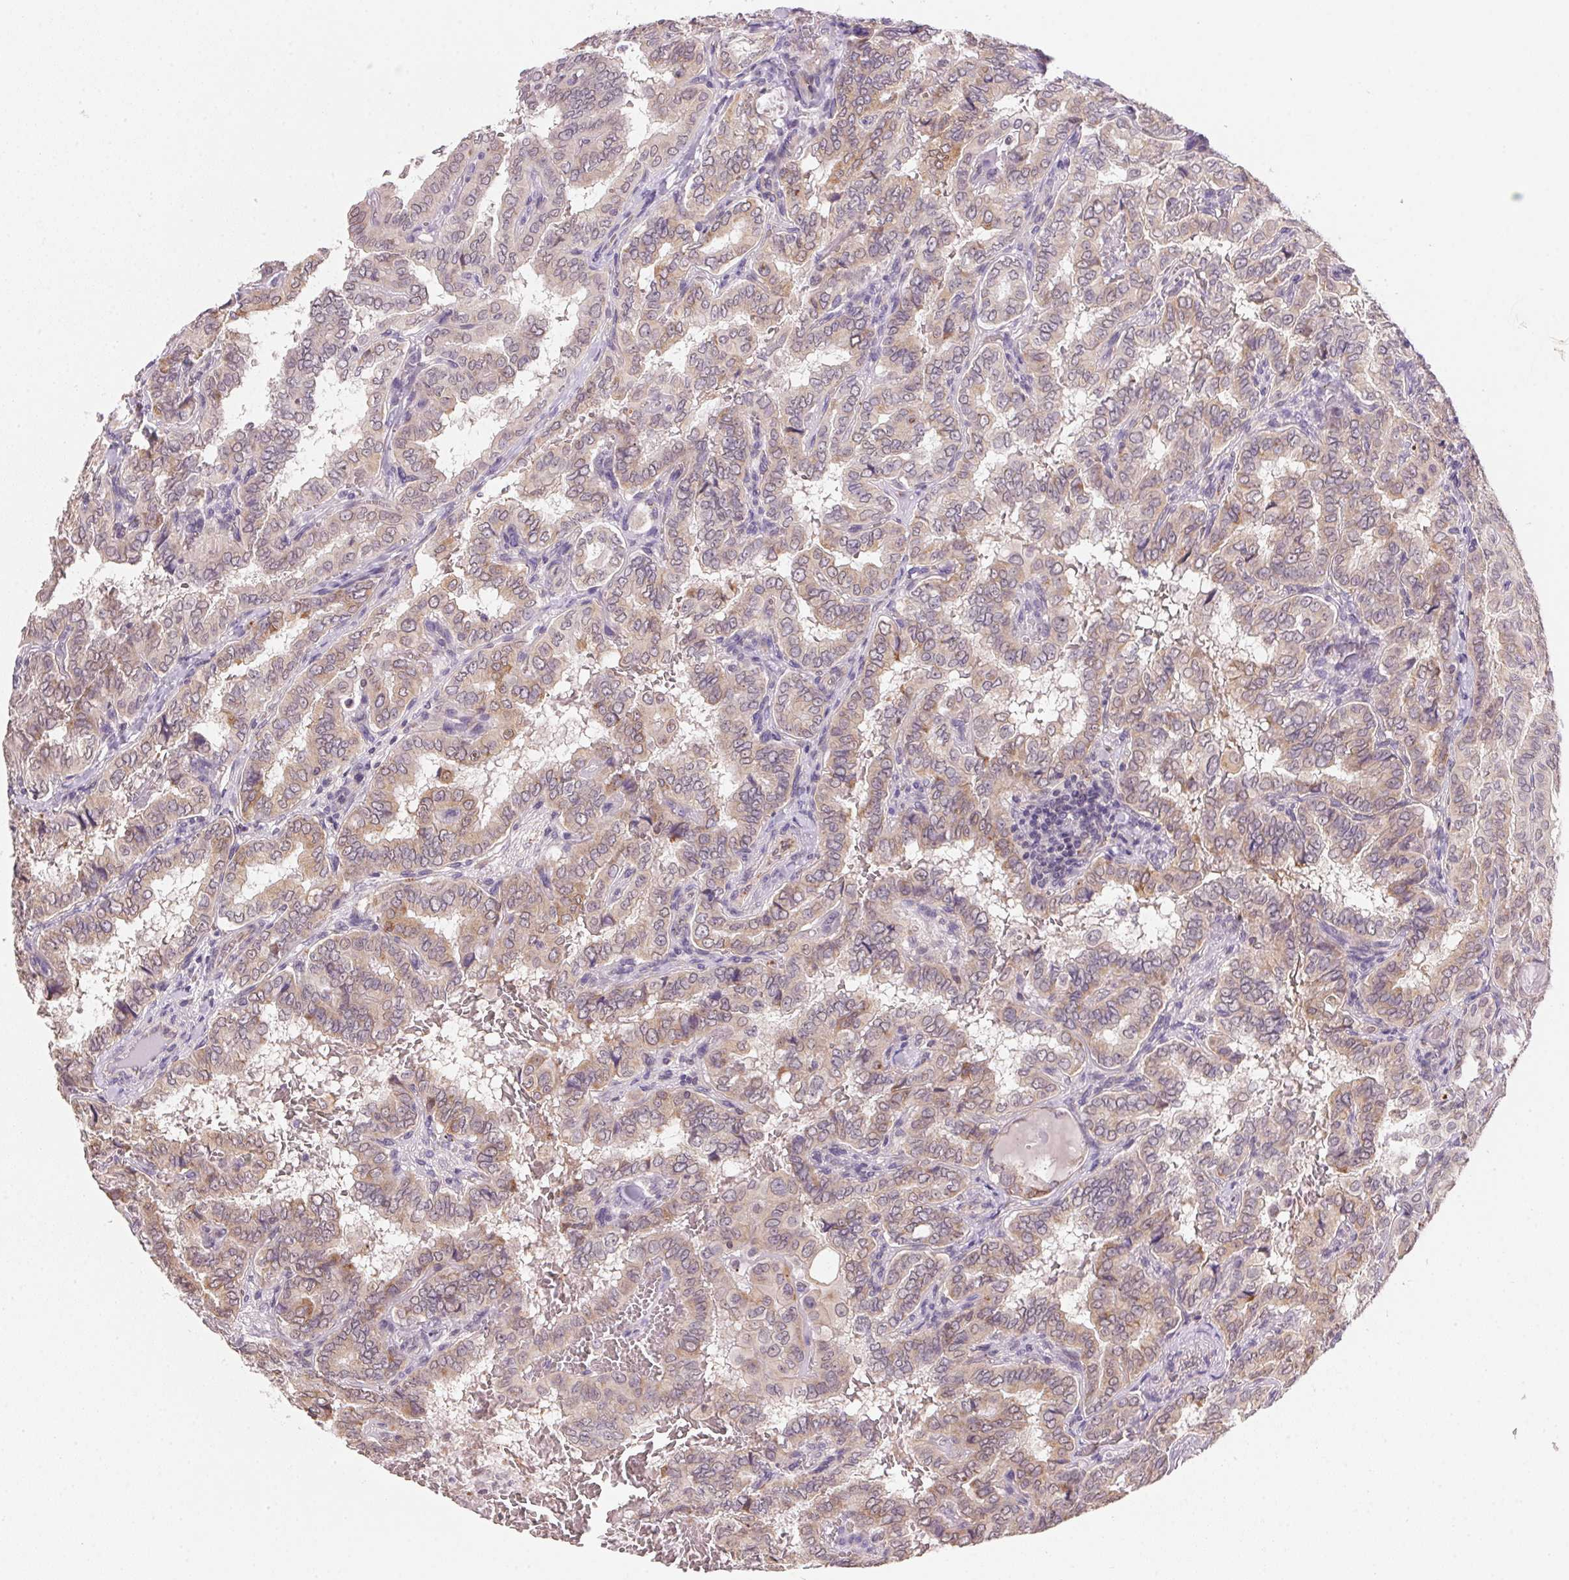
{"staining": {"intensity": "weak", "quantity": "25%-75%", "location": "cytoplasmic/membranous"}, "tissue": "thyroid cancer", "cell_type": "Tumor cells", "image_type": "cancer", "snomed": [{"axis": "morphology", "description": "Papillary adenocarcinoma, NOS"}, {"axis": "topography", "description": "Thyroid gland"}], "caption": "The image shows staining of thyroid papillary adenocarcinoma, revealing weak cytoplasmic/membranous protein positivity (brown color) within tumor cells. (brown staining indicates protein expression, while blue staining denotes nuclei).", "gene": "METTL13", "patient": {"sex": "female", "age": 46}}